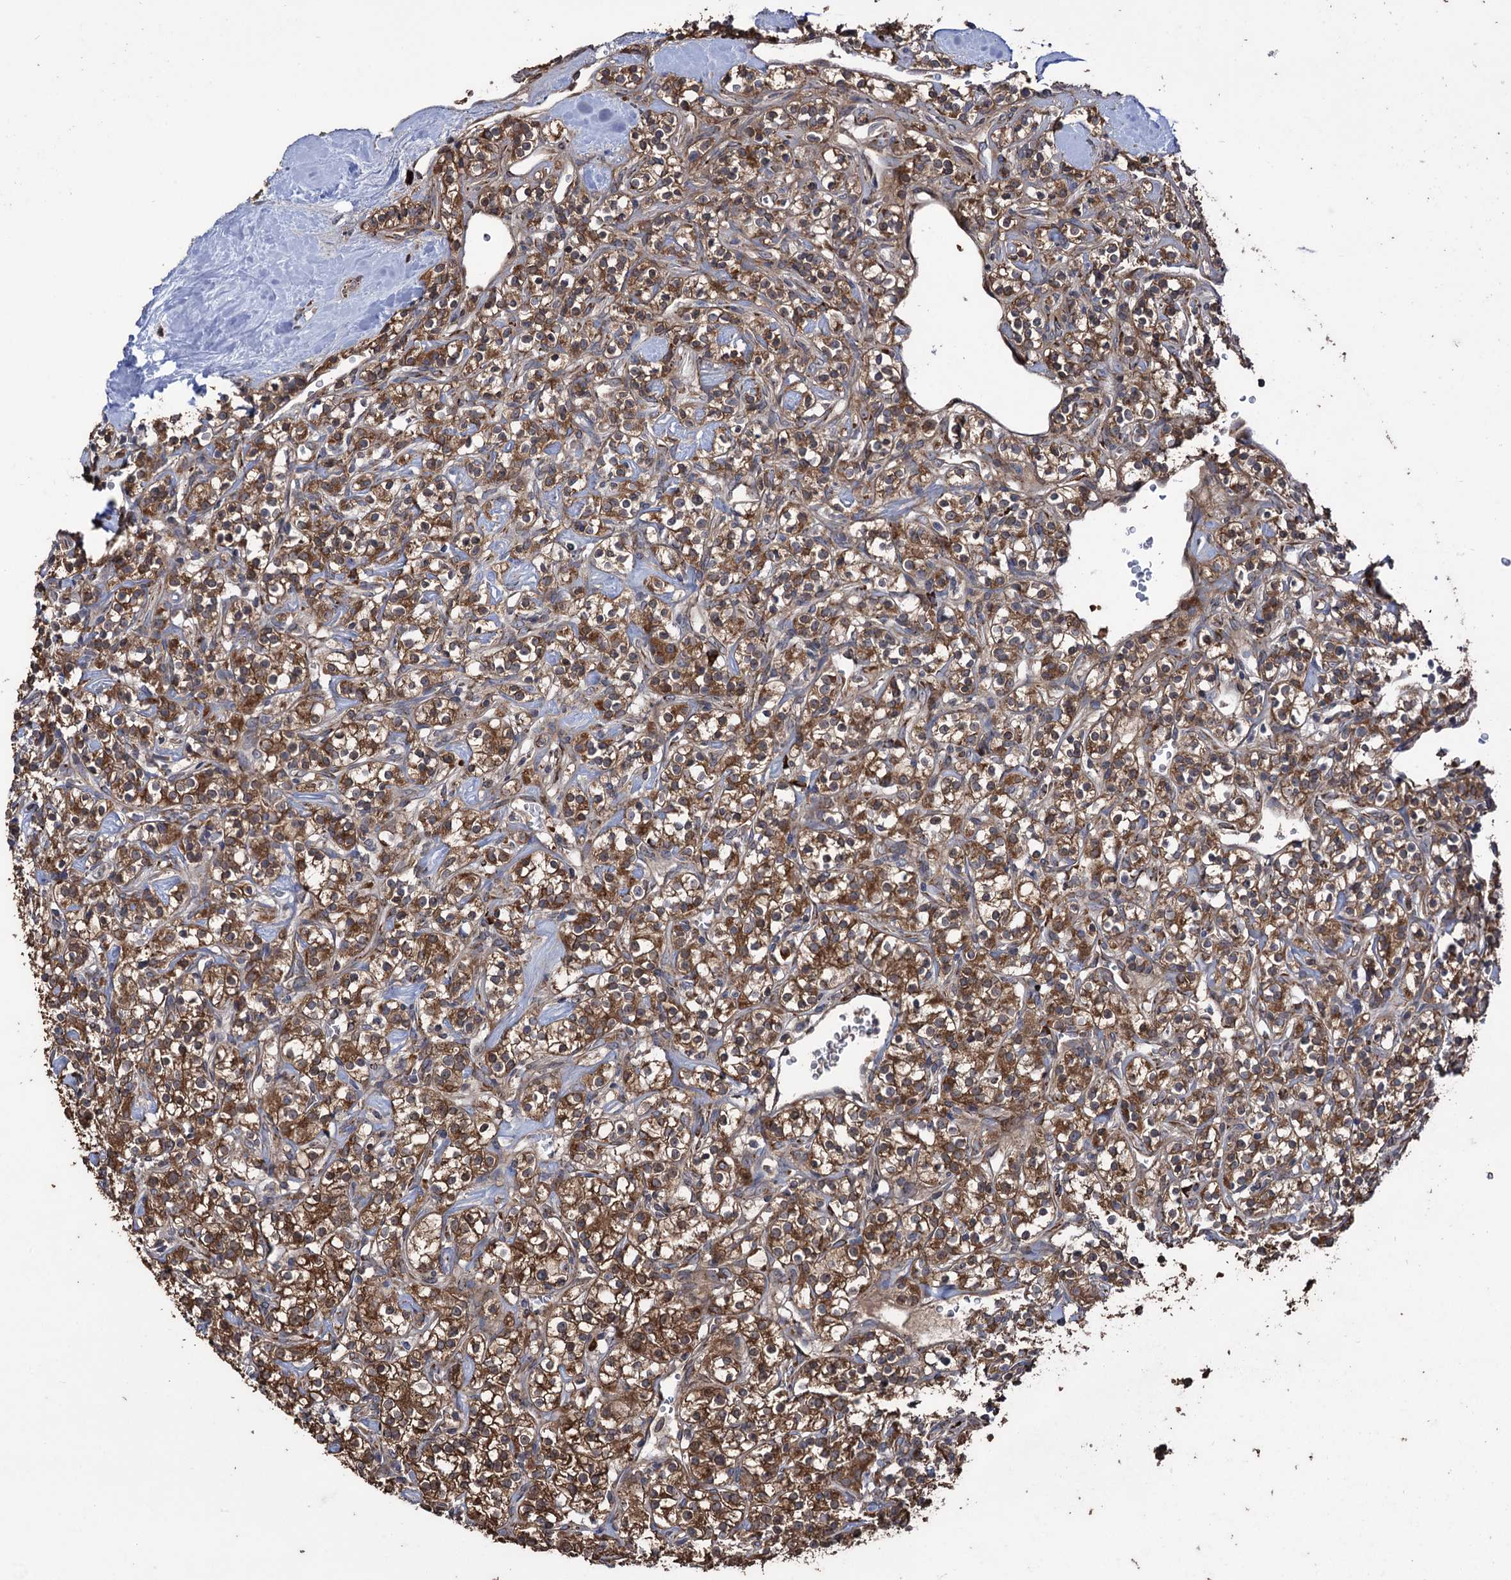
{"staining": {"intensity": "strong", "quantity": ">75%", "location": "cytoplasmic/membranous"}, "tissue": "renal cancer", "cell_type": "Tumor cells", "image_type": "cancer", "snomed": [{"axis": "morphology", "description": "Adenocarcinoma, NOS"}, {"axis": "topography", "description": "Kidney"}], "caption": "Protein expression analysis of human renal adenocarcinoma reveals strong cytoplasmic/membranous staining in about >75% of tumor cells. Using DAB (3,3'-diaminobenzidine) (brown) and hematoxylin (blue) stains, captured at high magnification using brightfield microscopy.", "gene": "CDAN1", "patient": {"sex": "male", "age": 77}}